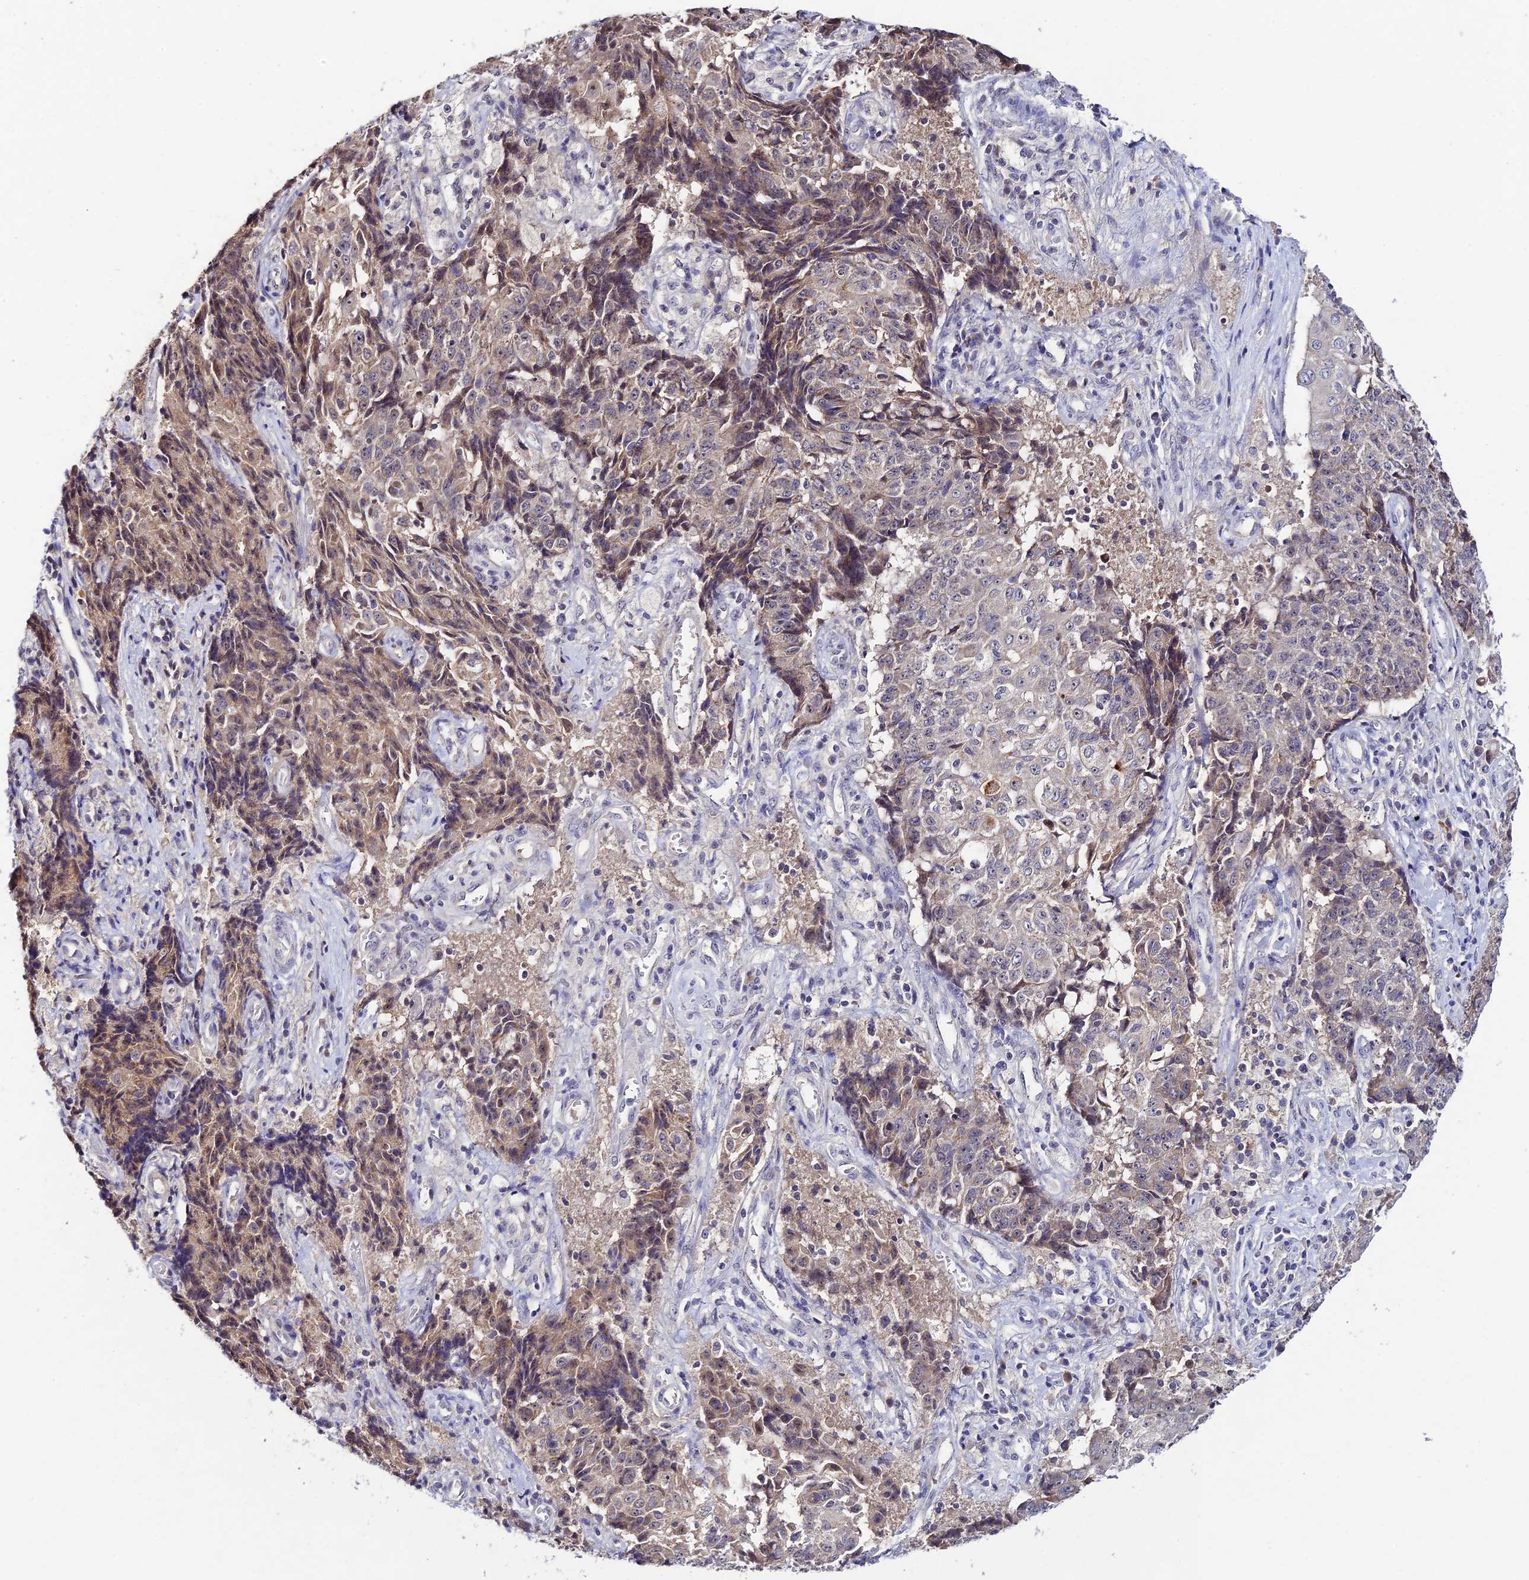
{"staining": {"intensity": "weak", "quantity": "25%-75%", "location": "cytoplasmic/membranous"}, "tissue": "ovarian cancer", "cell_type": "Tumor cells", "image_type": "cancer", "snomed": [{"axis": "morphology", "description": "Carcinoma, endometroid"}, {"axis": "topography", "description": "Ovary"}], "caption": "DAB (3,3'-diaminobenzidine) immunohistochemical staining of ovarian cancer reveals weak cytoplasmic/membranous protein positivity in about 25%-75% of tumor cells.", "gene": "CHST5", "patient": {"sex": "female", "age": 42}}